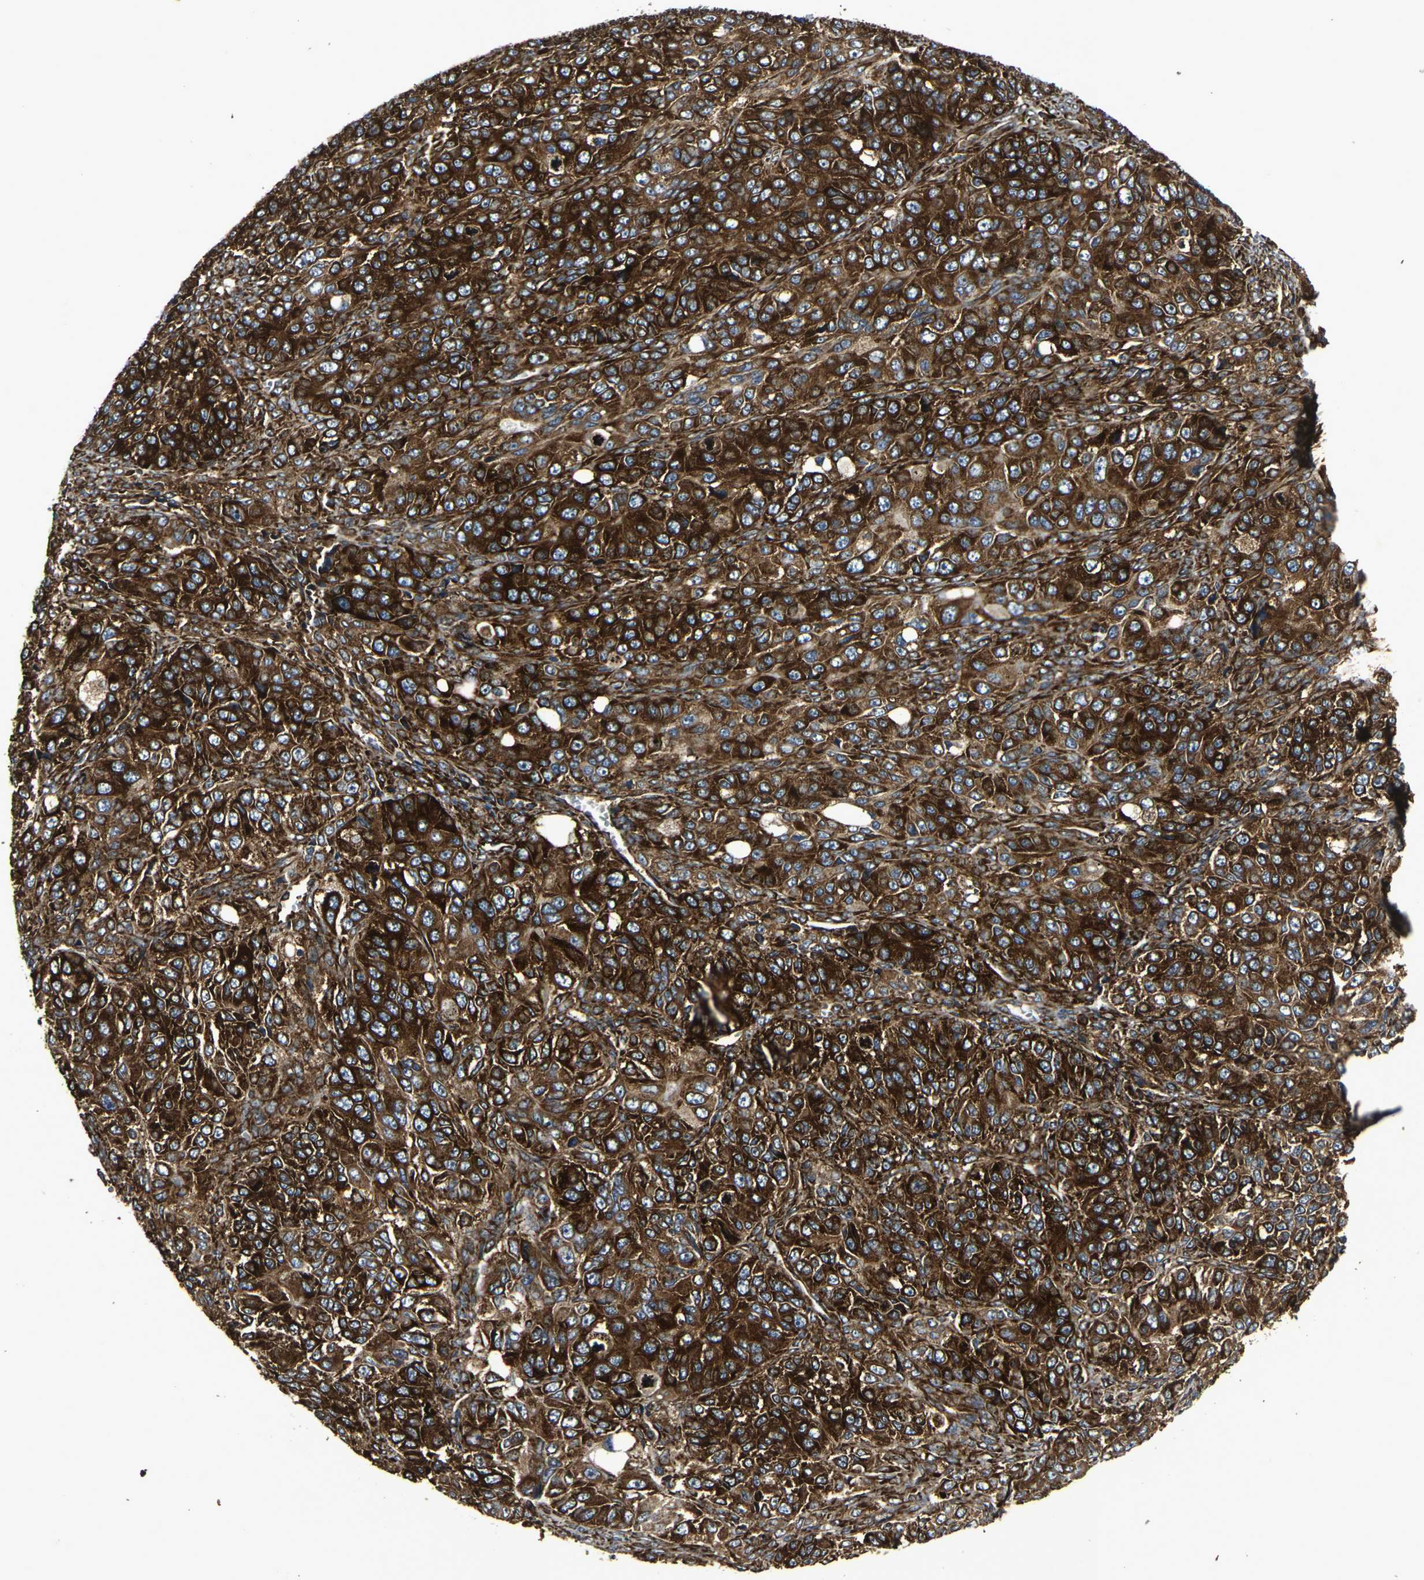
{"staining": {"intensity": "strong", "quantity": ">75%", "location": "cytoplasmic/membranous"}, "tissue": "ovarian cancer", "cell_type": "Tumor cells", "image_type": "cancer", "snomed": [{"axis": "morphology", "description": "Carcinoma, endometroid"}, {"axis": "topography", "description": "Ovary"}], "caption": "Human ovarian cancer (endometroid carcinoma) stained with a brown dye demonstrates strong cytoplasmic/membranous positive expression in approximately >75% of tumor cells.", "gene": "MARCHF2", "patient": {"sex": "female", "age": 51}}